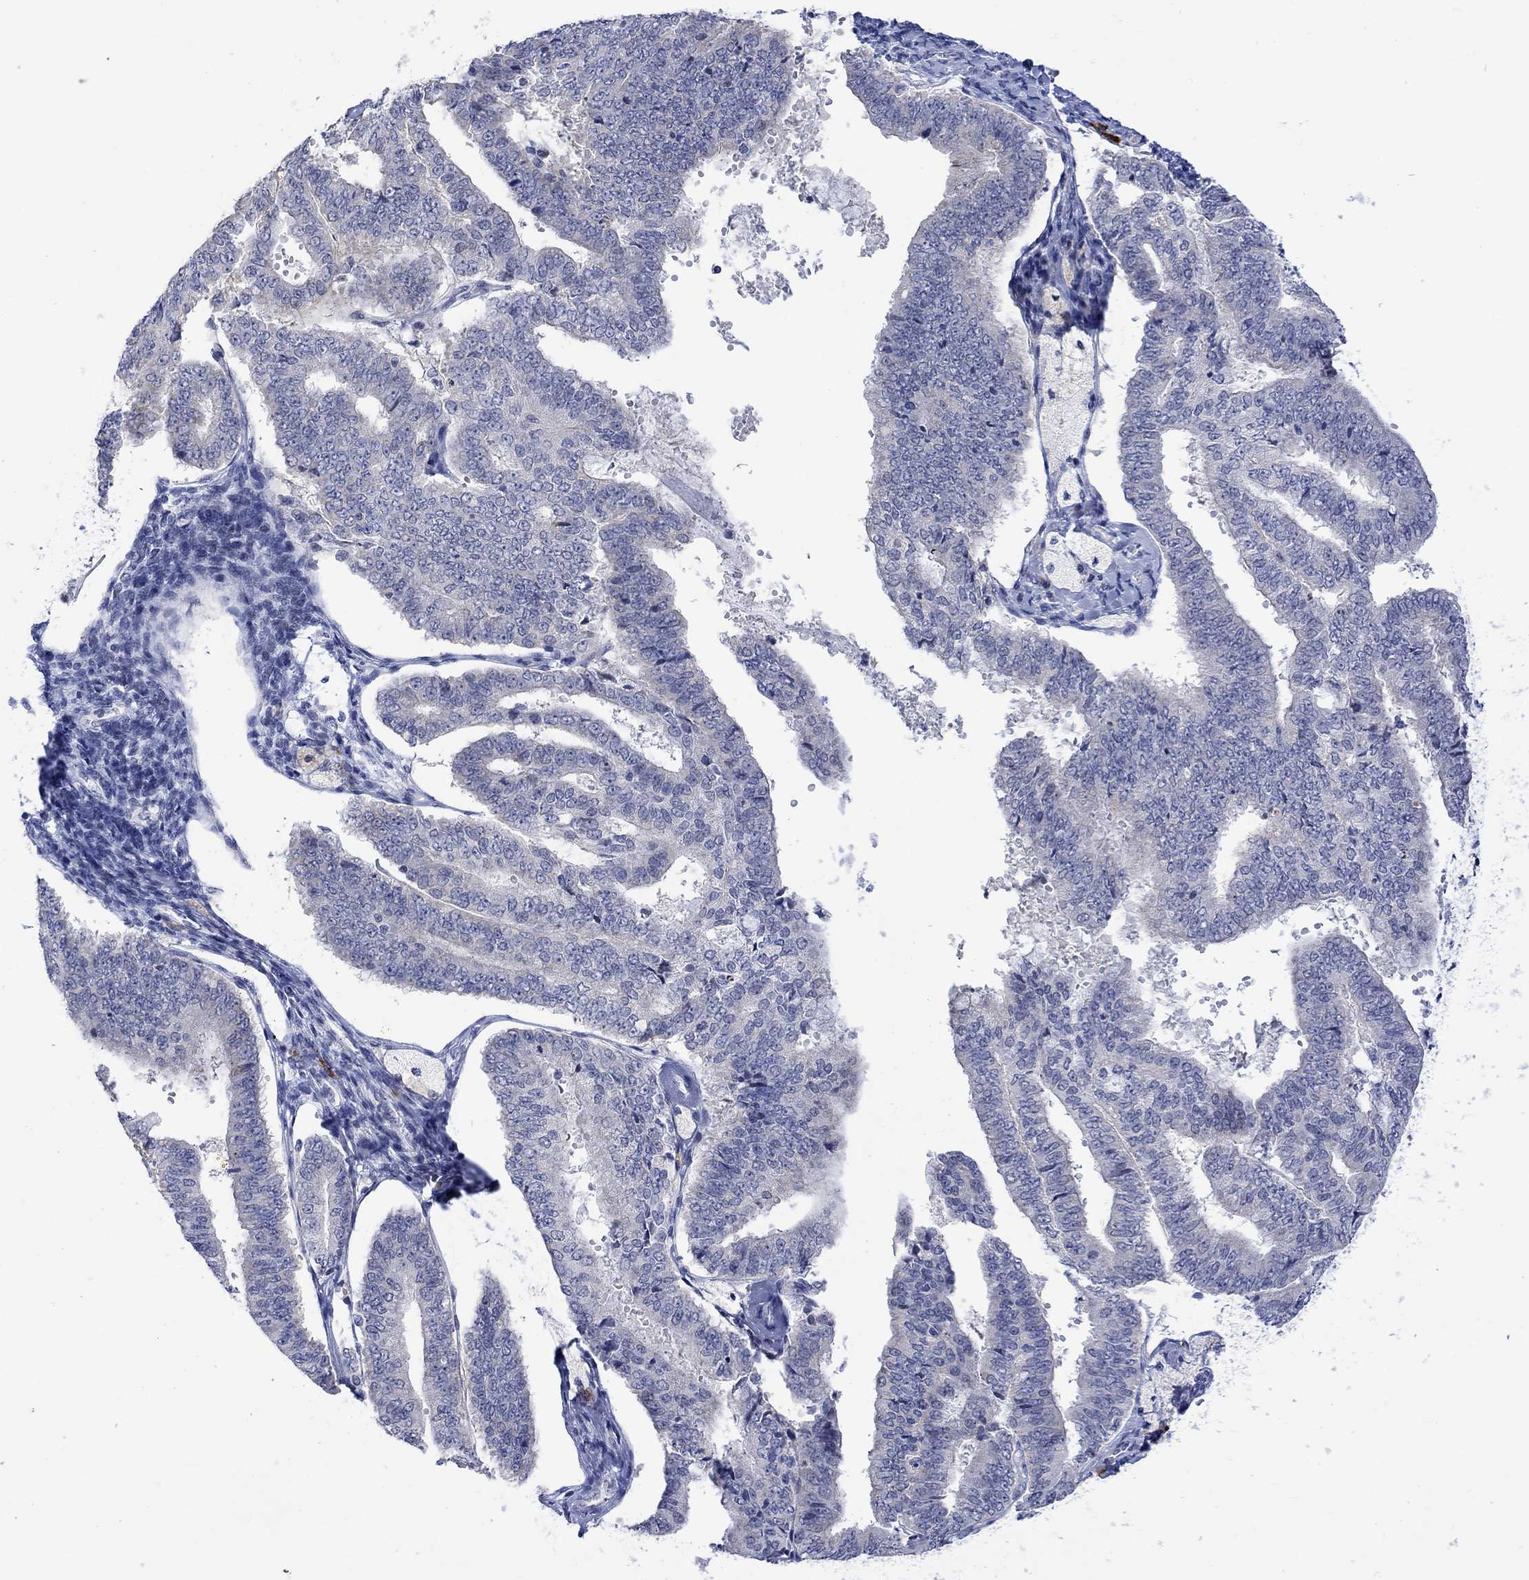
{"staining": {"intensity": "negative", "quantity": "none", "location": "none"}, "tissue": "endometrial cancer", "cell_type": "Tumor cells", "image_type": "cancer", "snomed": [{"axis": "morphology", "description": "Adenocarcinoma, NOS"}, {"axis": "topography", "description": "Endometrium"}], "caption": "The immunohistochemistry micrograph has no significant positivity in tumor cells of endometrial cancer (adenocarcinoma) tissue.", "gene": "DCX", "patient": {"sex": "female", "age": 63}}